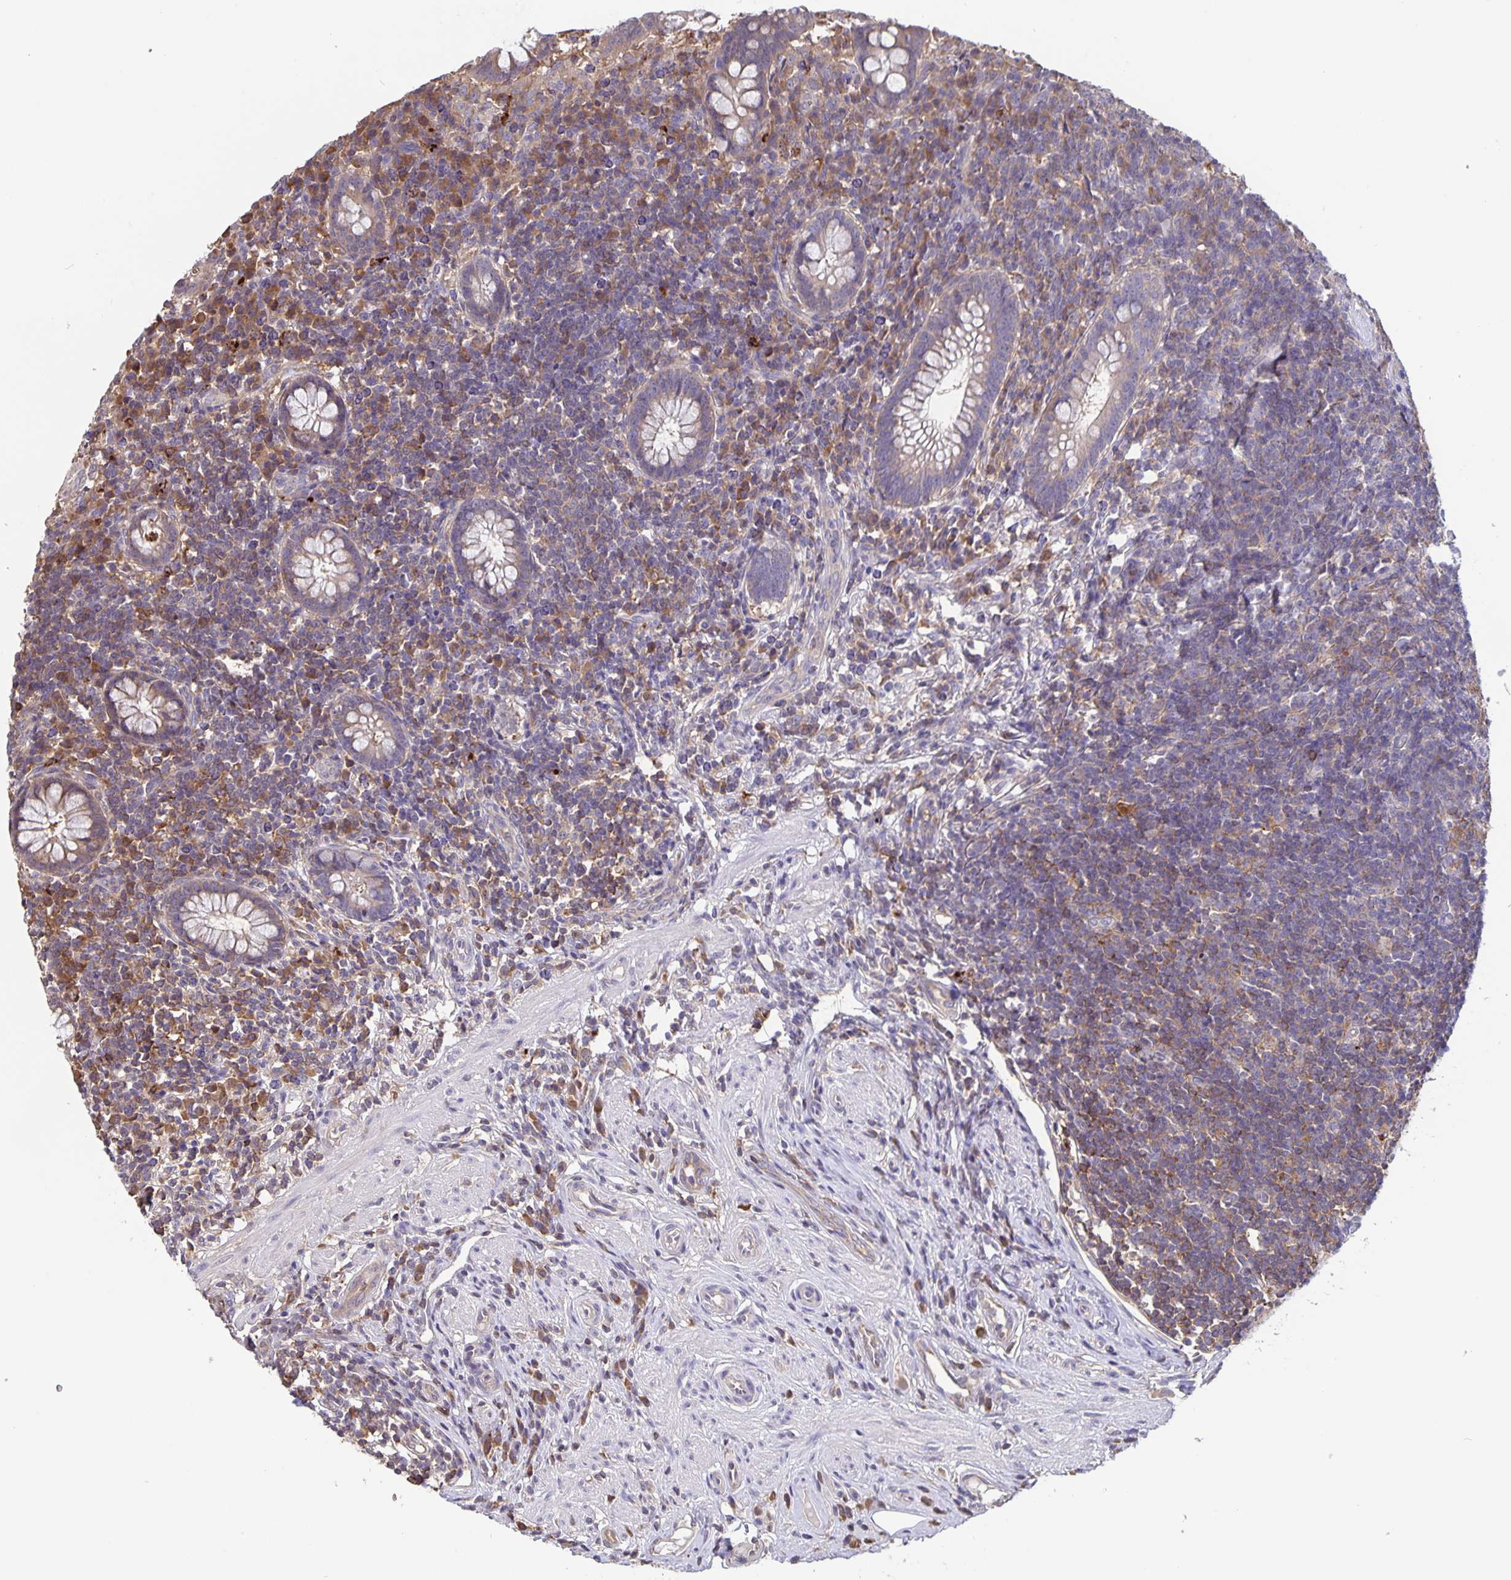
{"staining": {"intensity": "moderate", "quantity": "25%-75%", "location": "cytoplasmic/membranous"}, "tissue": "appendix", "cell_type": "Glandular cells", "image_type": "normal", "snomed": [{"axis": "morphology", "description": "Normal tissue, NOS"}, {"axis": "topography", "description": "Appendix"}], "caption": "DAB (3,3'-diaminobenzidine) immunohistochemical staining of benign appendix shows moderate cytoplasmic/membranous protein staining in about 25%-75% of glandular cells.", "gene": "FEM1C", "patient": {"sex": "female", "age": 56}}